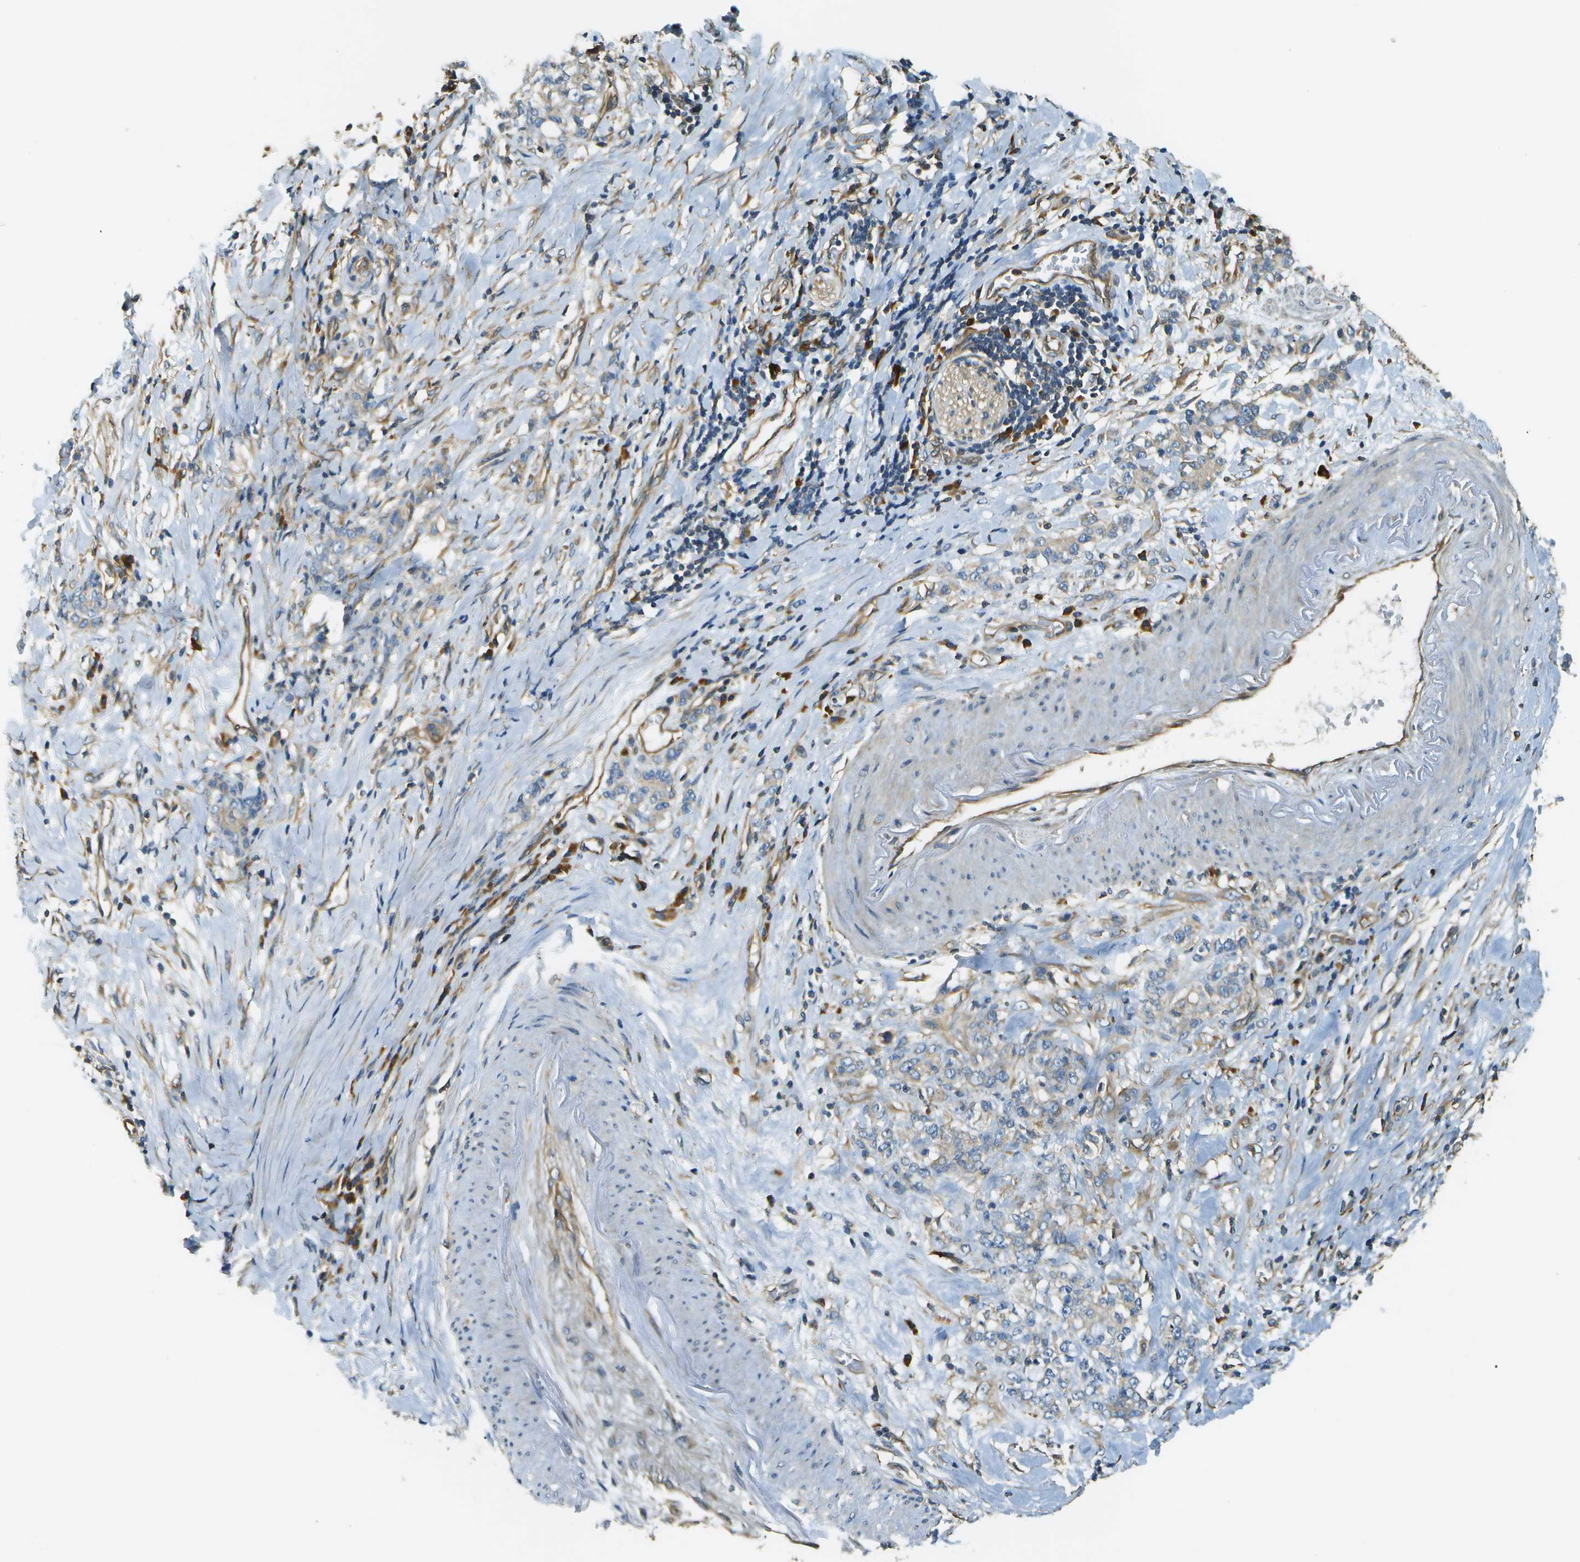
{"staining": {"intensity": "weak", "quantity": "<25%", "location": "cytoplasmic/membranous"}, "tissue": "stomach cancer", "cell_type": "Tumor cells", "image_type": "cancer", "snomed": [{"axis": "morphology", "description": "Adenocarcinoma, NOS"}, {"axis": "topography", "description": "Stomach, lower"}], "caption": "This histopathology image is of stomach adenocarcinoma stained with IHC to label a protein in brown with the nuclei are counter-stained blue. There is no positivity in tumor cells.", "gene": "DNAJB11", "patient": {"sex": "male", "age": 88}}